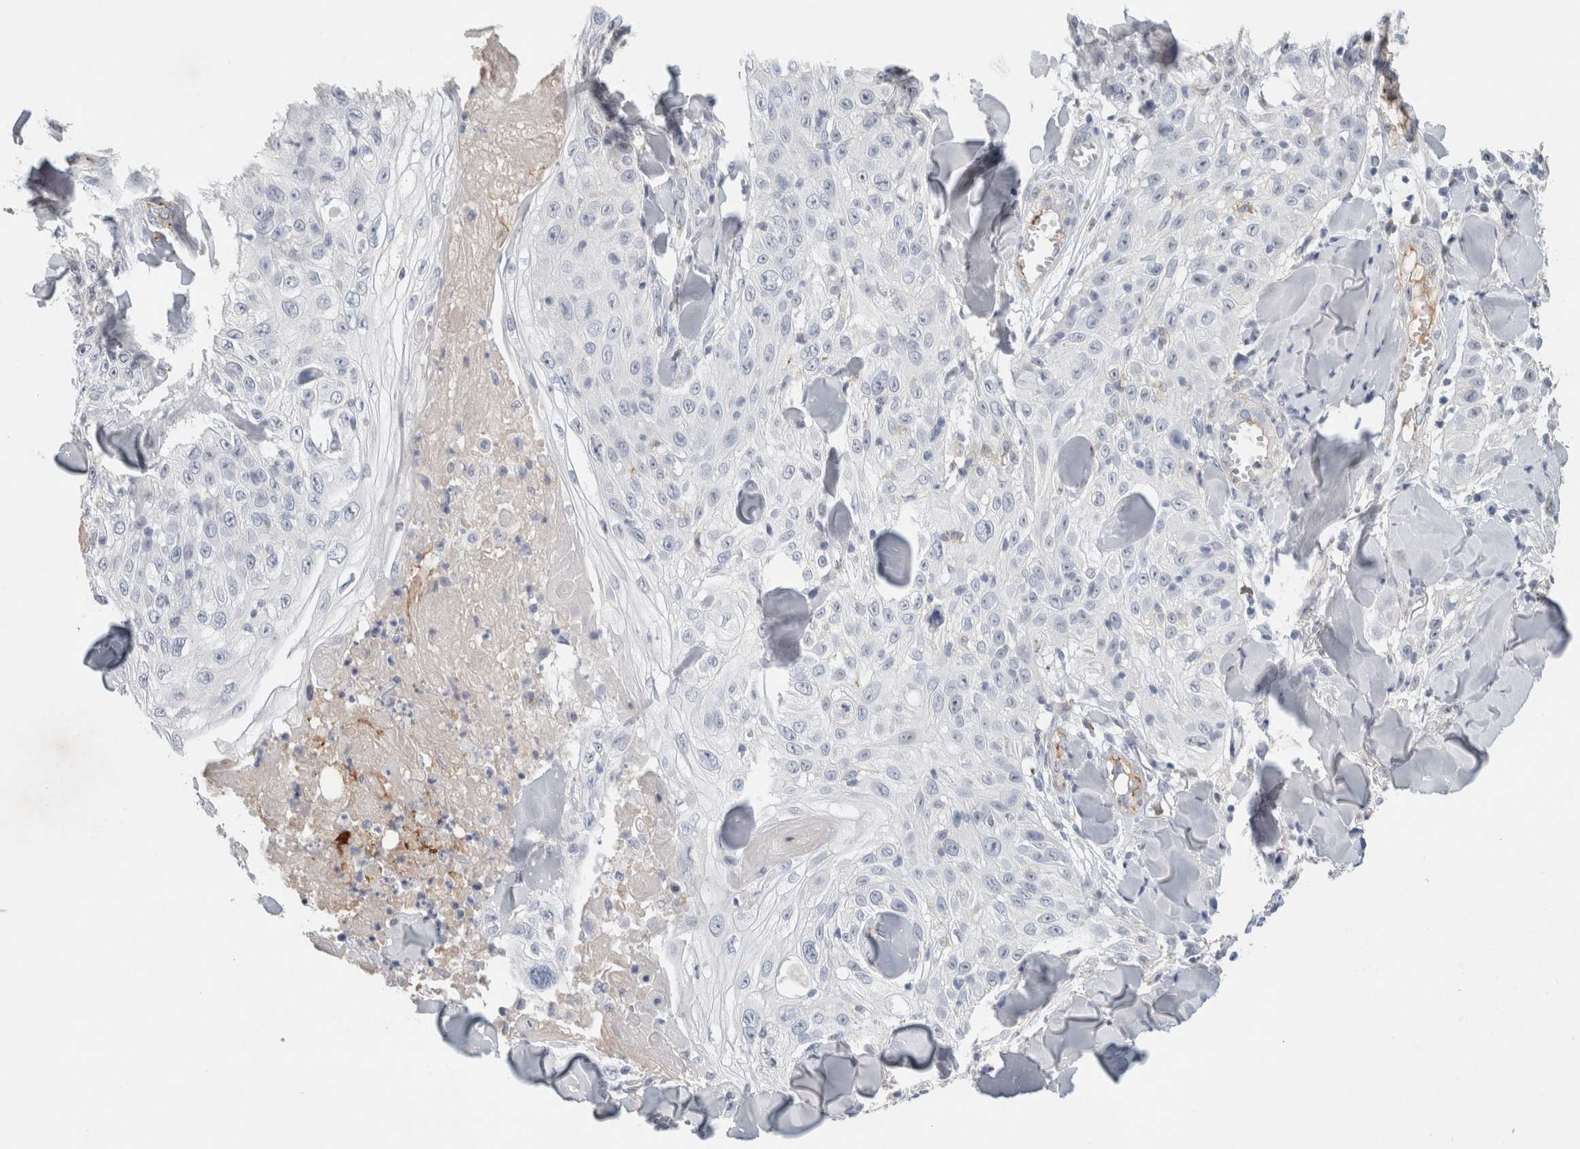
{"staining": {"intensity": "negative", "quantity": "none", "location": "none"}, "tissue": "skin cancer", "cell_type": "Tumor cells", "image_type": "cancer", "snomed": [{"axis": "morphology", "description": "Squamous cell carcinoma, NOS"}, {"axis": "topography", "description": "Skin"}], "caption": "The immunohistochemistry histopathology image has no significant staining in tumor cells of skin squamous cell carcinoma tissue.", "gene": "CD36", "patient": {"sex": "male", "age": 86}}